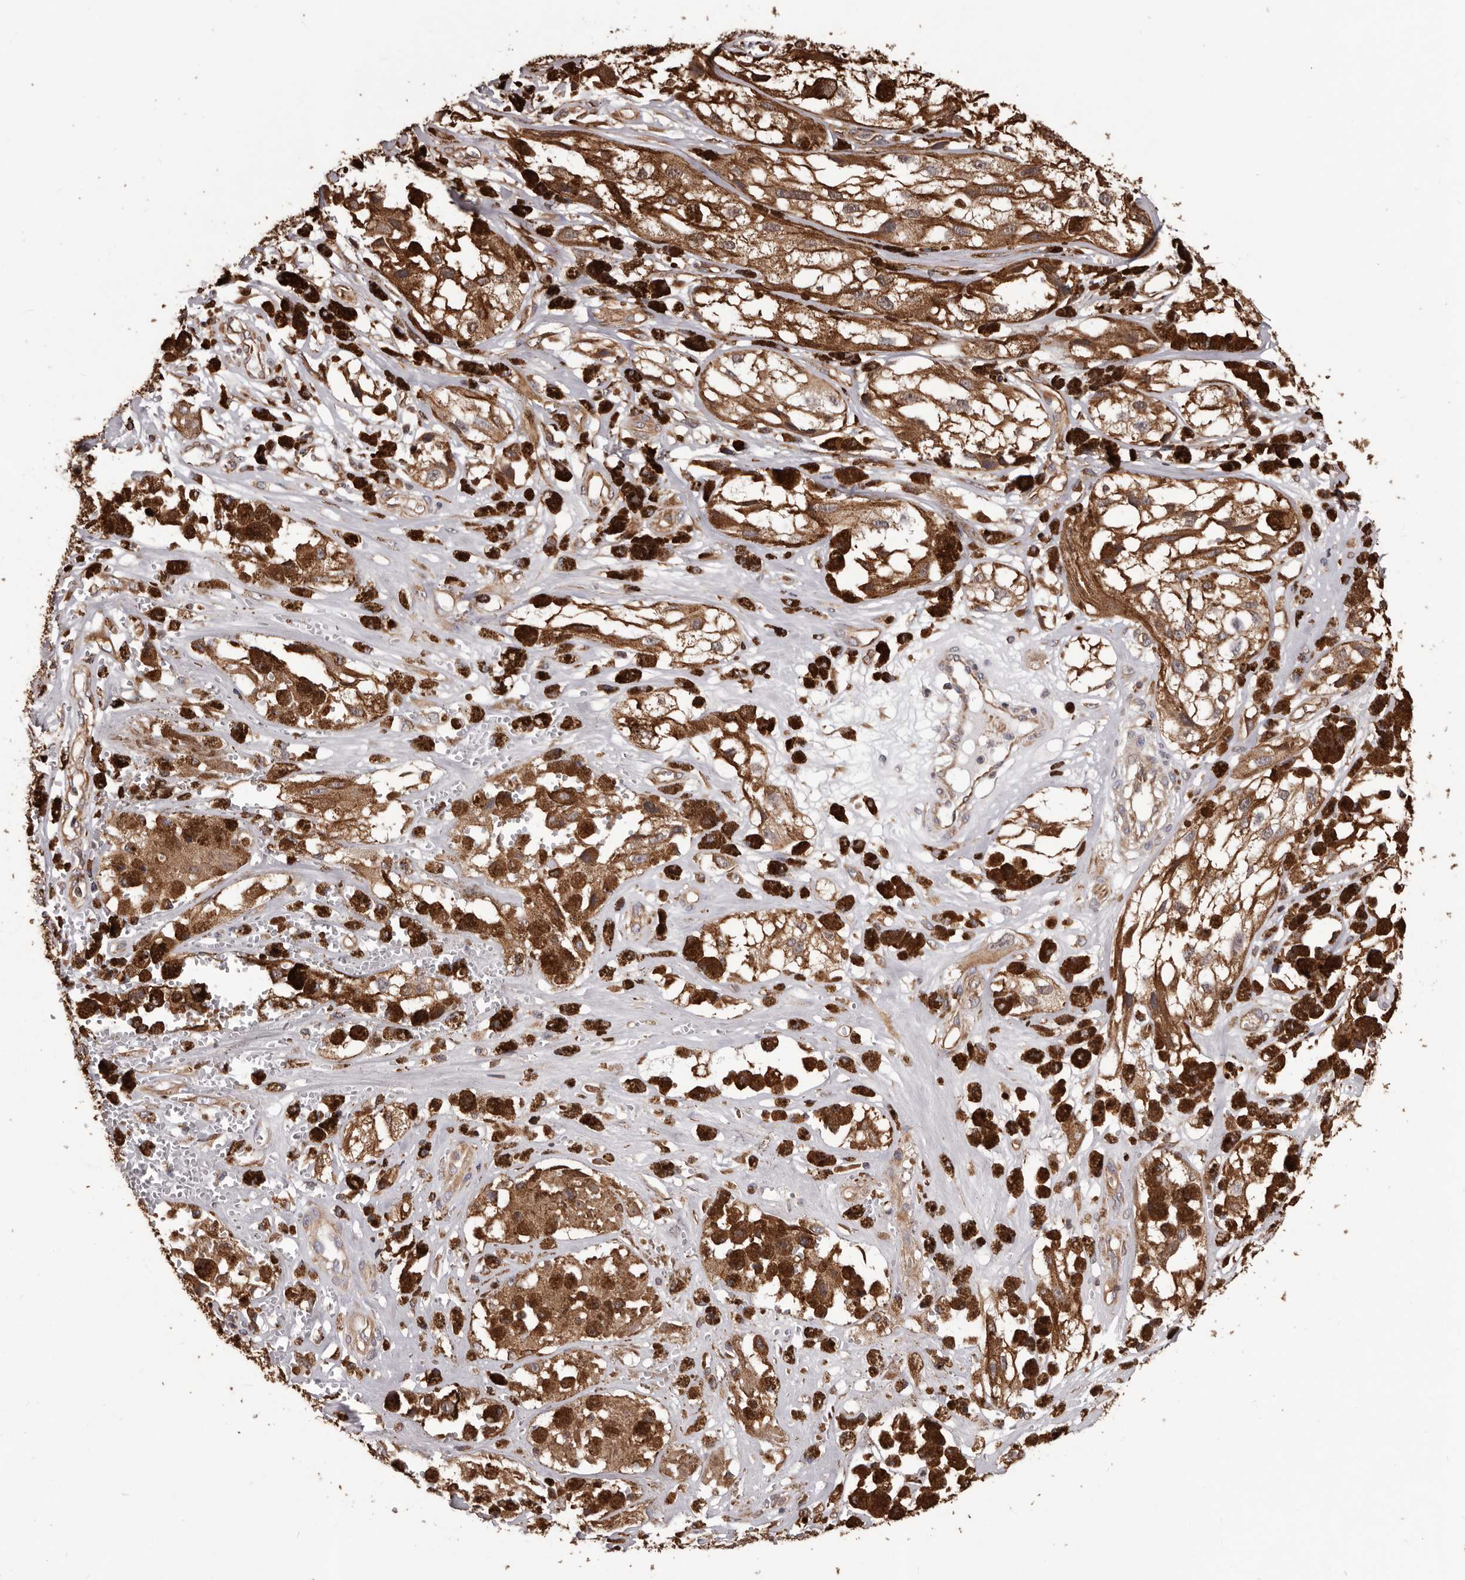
{"staining": {"intensity": "moderate", "quantity": ">75%", "location": "cytoplasmic/membranous"}, "tissue": "melanoma", "cell_type": "Tumor cells", "image_type": "cancer", "snomed": [{"axis": "morphology", "description": "Malignant melanoma, NOS"}, {"axis": "topography", "description": "Skin"}], "caption": "Immunohistochemistry (IHC) of melanoma demonstrates medium levels of moderate cytoplasmic/membranous expression in approximately >75% of tumor cells.", "gene": "CEP104", "patient": {"sex": "male", "age": 88}}